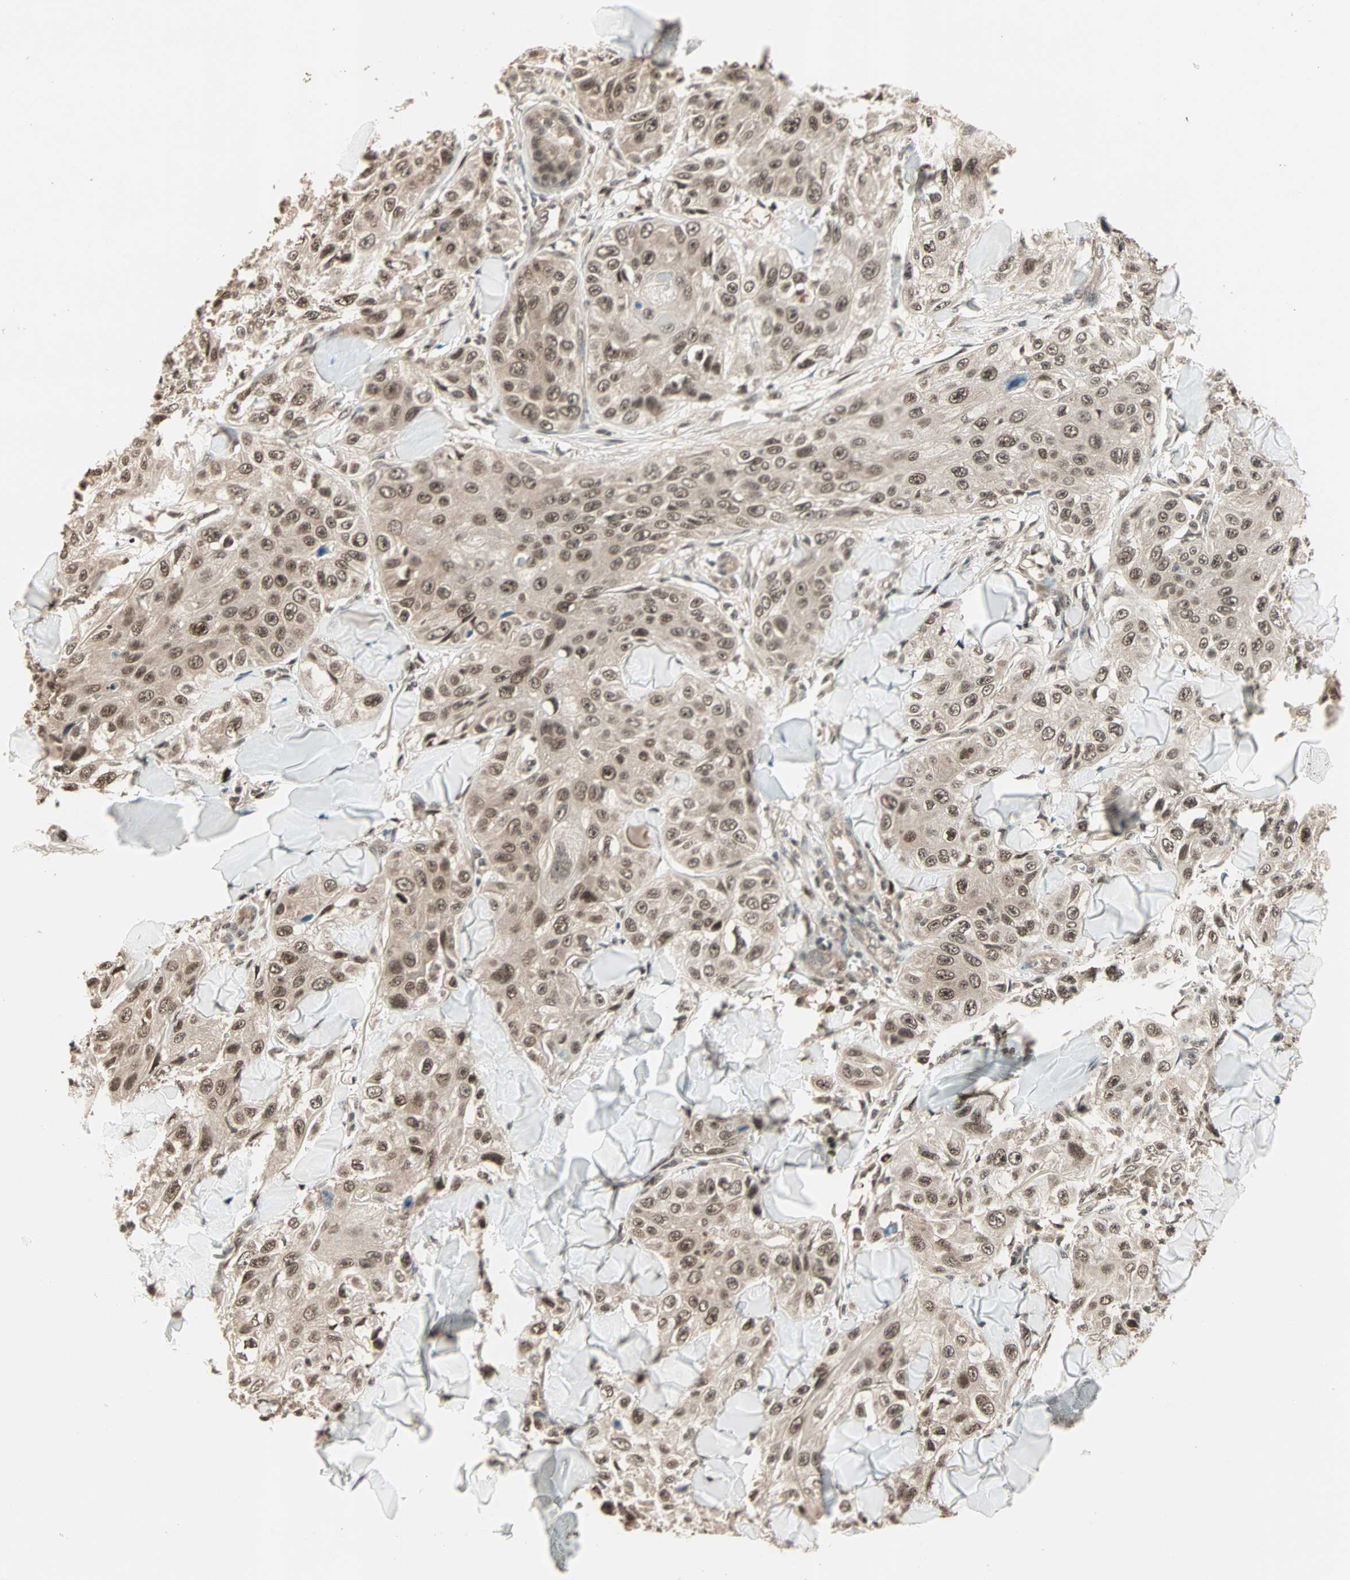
{"staining": {"intensity": "moderate", "quantity": ">75%", "location": "nuclear"}, "tissue": "skin cancer", "cell_type": "Tumor cells", "image_type": "cancer", "snomed": [{"axis": "morphology", "description": "Squamous cell carcinoma, NOS"}, {"axis": "topography", "description": "Skin"}], "caption": "Skin cancer stained with a protein marker exhibits moderate staining in tumor cells.", "gene": "ZNF701", "patient": {"sex": "male", "age": 86}}